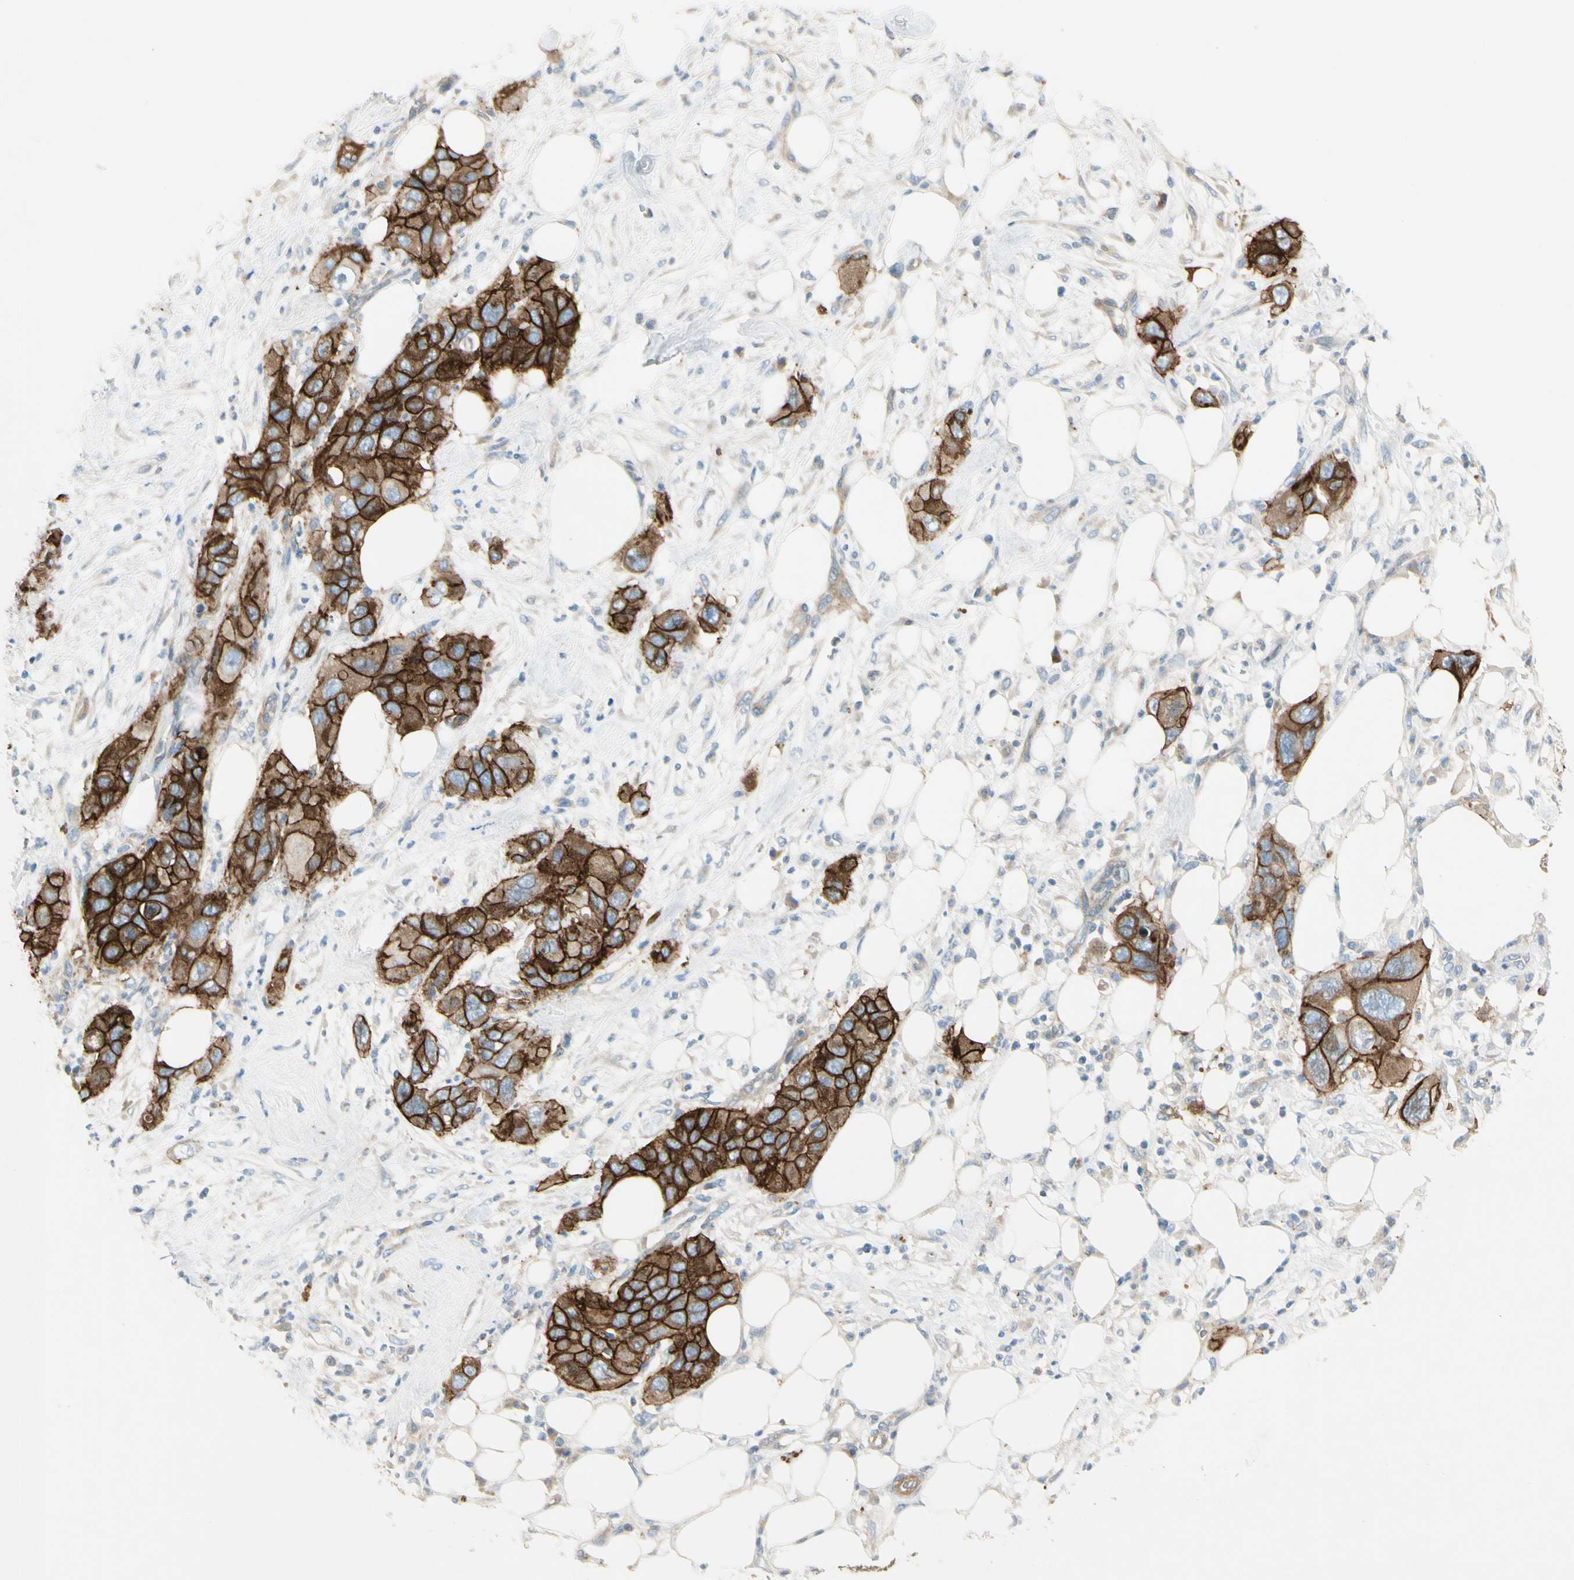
{"staining": {"intensity": "strong", "quantity": ">75%", "location": "cytoplasmic/membranous"}, "tissue": "pancreatic cancer", "cell_type": "Tumor cells", "image_type": "cancer", "snomed": [{"axis": "morphology", "description": "Adenocarcinoma, NOS"}, {"axis": "topography", "description": "Pancreas"}], "caption": "Immunohistochemical staining of human pancreatic cancer displays high levels of strong cytoplasmic/membranous protein staining in approximately >75% of tumor cells. The protein is shown in brown color, while the nuclei are stained blue.", "gene": "ITGA3", "patient": {"sex": "female", "age": 71}}